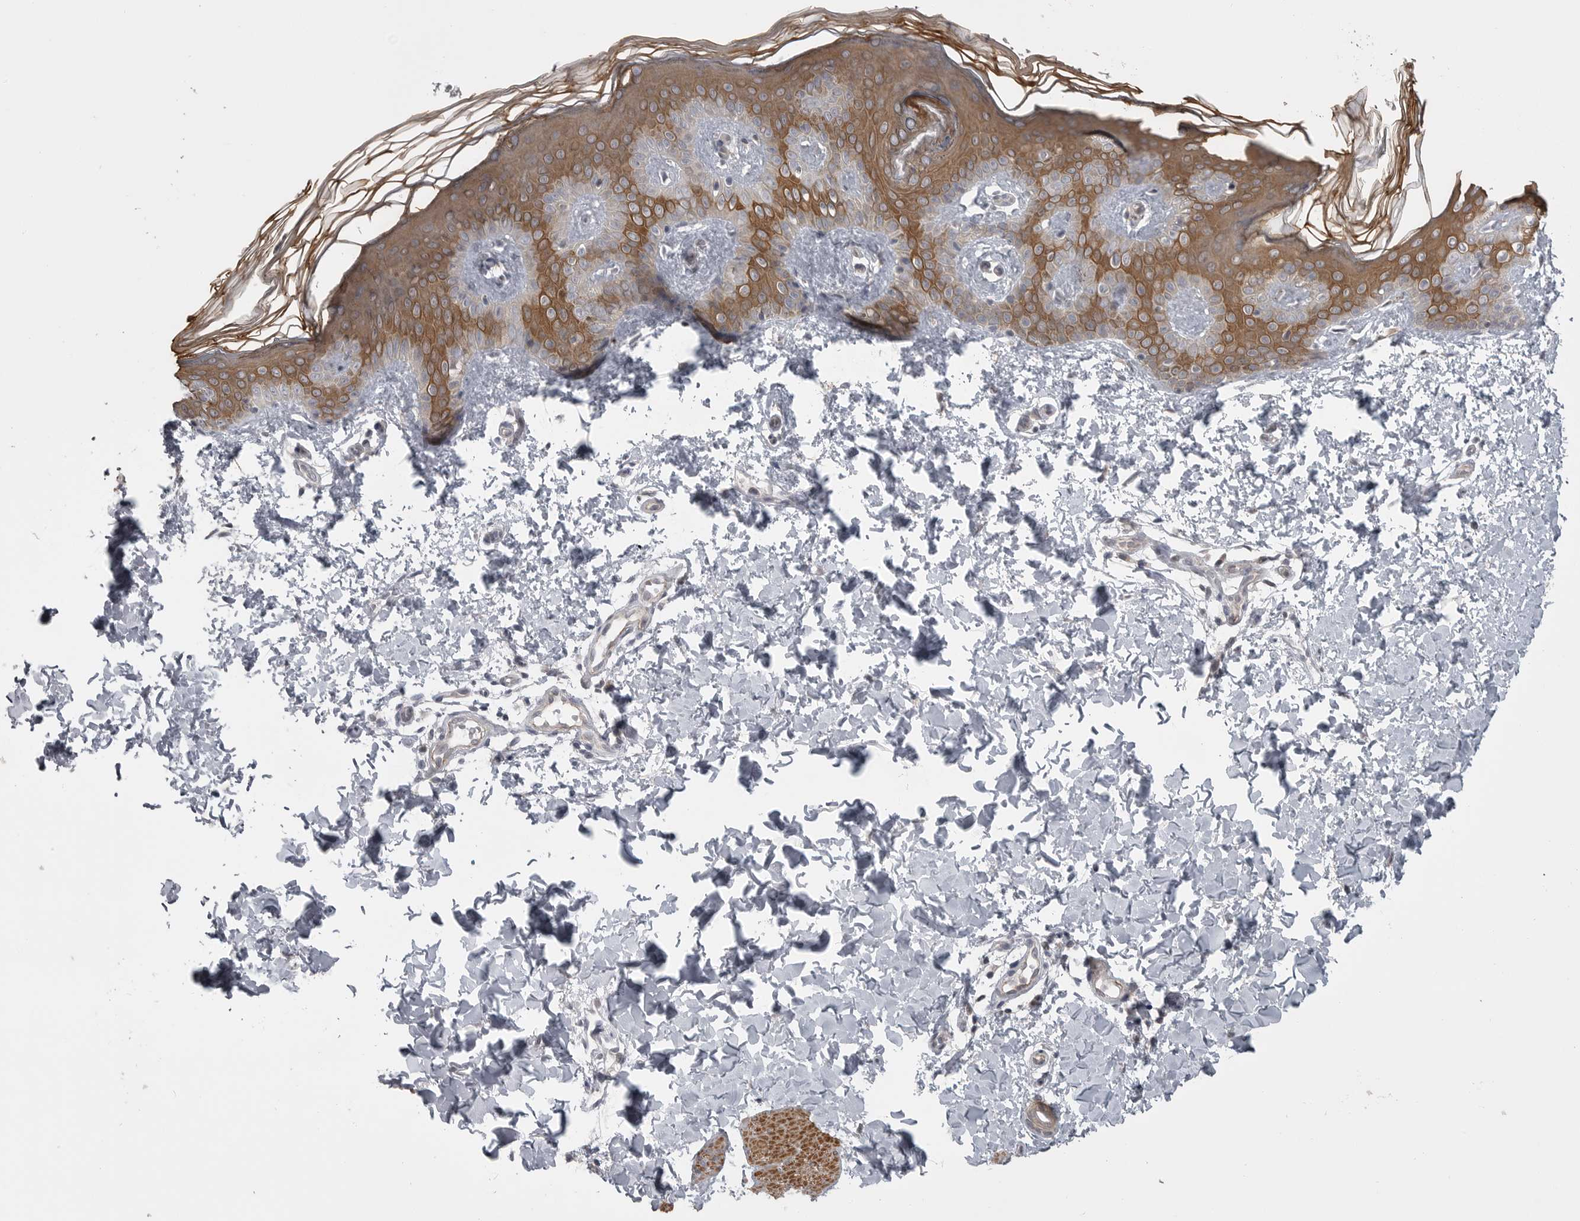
{"staining": {"intensity": "negative", "quantity": "none", "location": "none"}, "tissue": "skin", "cell_type": "Fibroblasts", "image_type": "normal", "snomed": [{"axis": "morphology", "description": "Normal tissue, NOS"}, {"axis": "morphology", "description": "Neoplasm, benign, NOS"}, {"axis": "topography", "description": "Skin"}, {"axis": "topography", "description": "Soft tissue"}], "caption": "High power microscopy image of an IHC photomicrograph of unremarkable skin, revealing no significant positivity in fibroblasts. (Immunohistochemistry (ihc), brightfield microscopy, high magnification).", "gene": "PPP1R9A", "patient": {"sex": "male", "age": 26}}